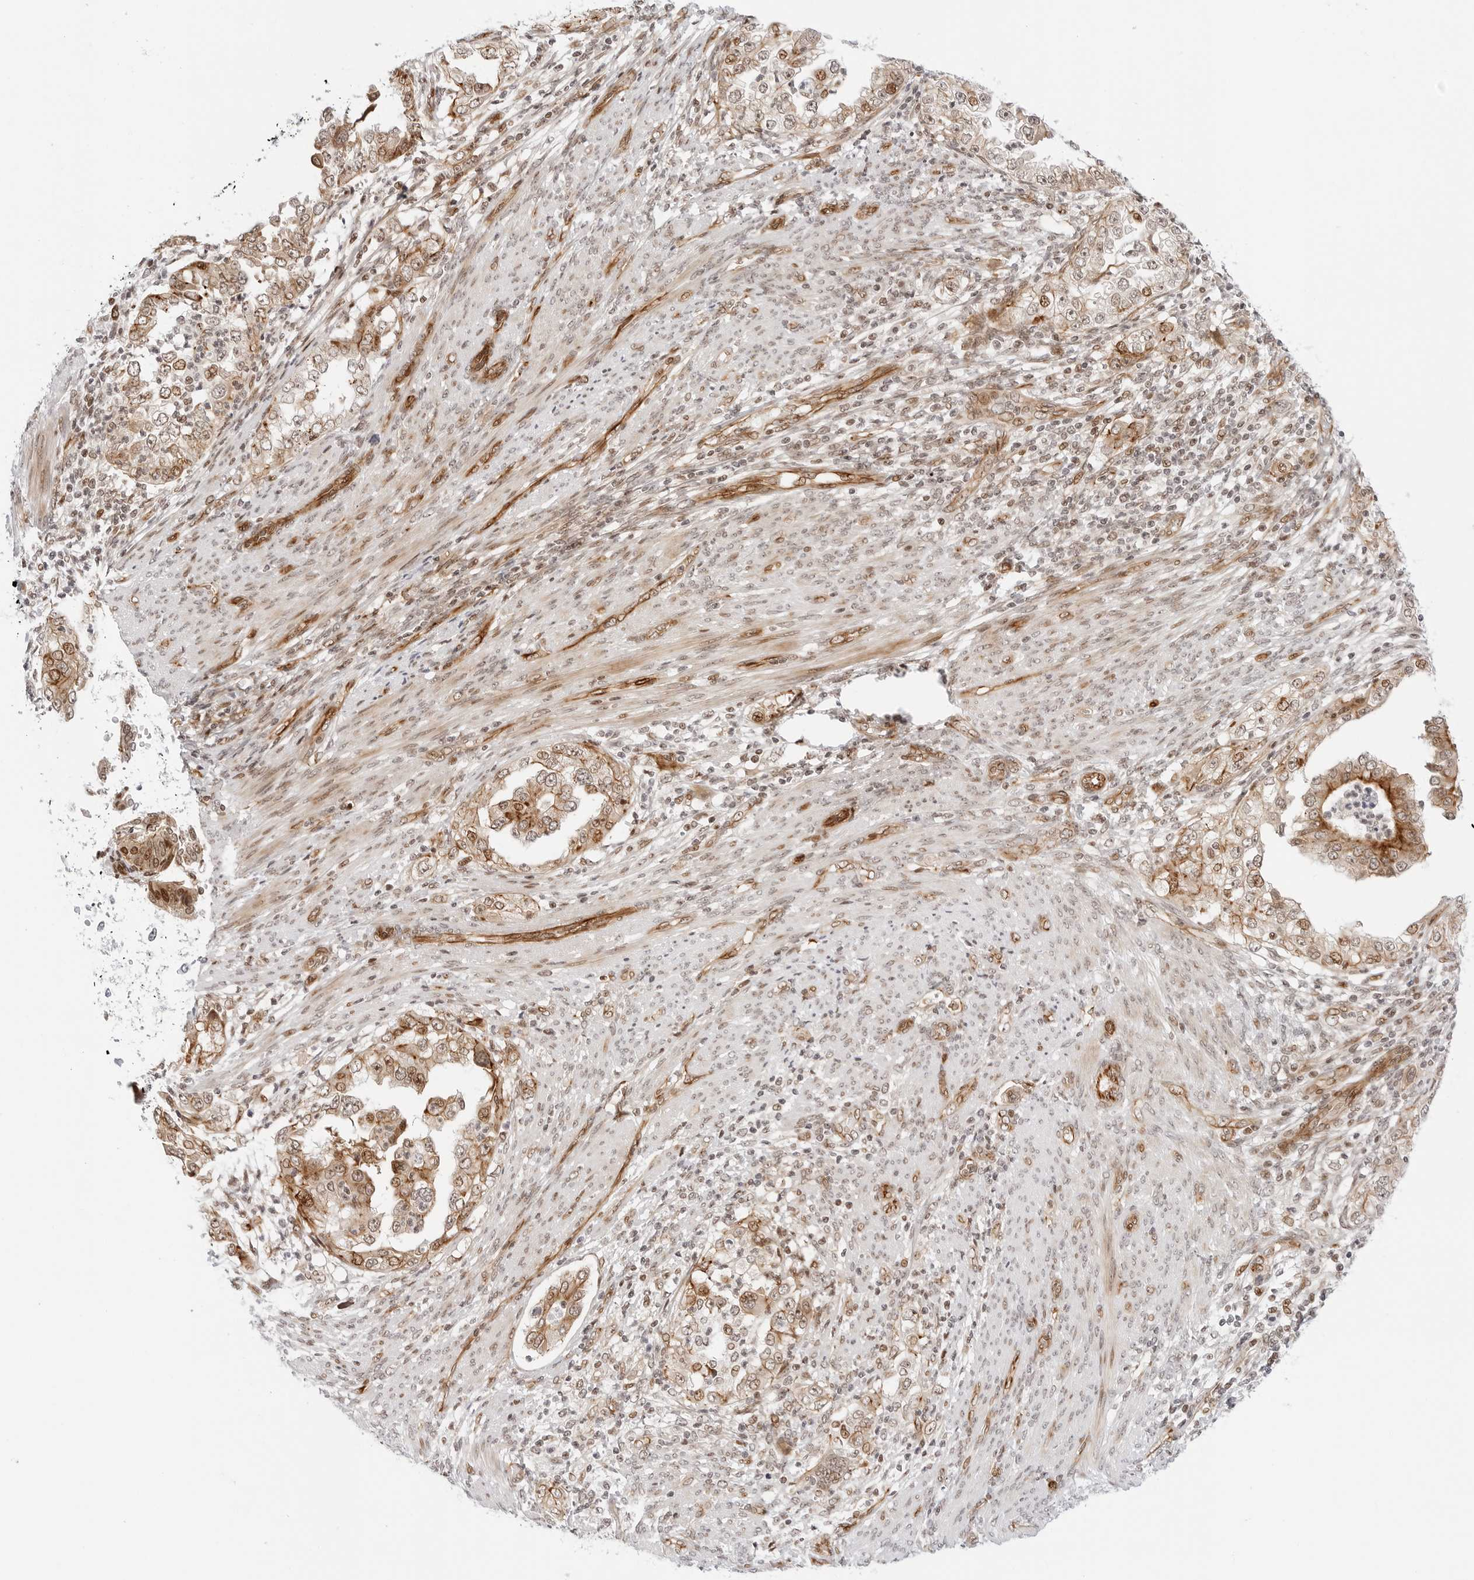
{"staining": {"intensity": "moderate", "quantity": ">75%", "location": "cytoplasmic/membranous,nuclear"}, "tissue": "endometrial cancer", "cell_type": "Tumor cells", "image_type": "cancer", "snomed": [{"axis": "morphology", "description": "Adenocarcinoma, NOS"}, {"axis": "topography", "description": "Endometrium"}], "caption": "Tumor cells display medium levels of moderate cytoplasmic/membranous and nuclear positivity in approximately >75% of cells in endometrial cancer.", "gene": "ZNF613", "patient": {"sex": "female", "age": 85}}